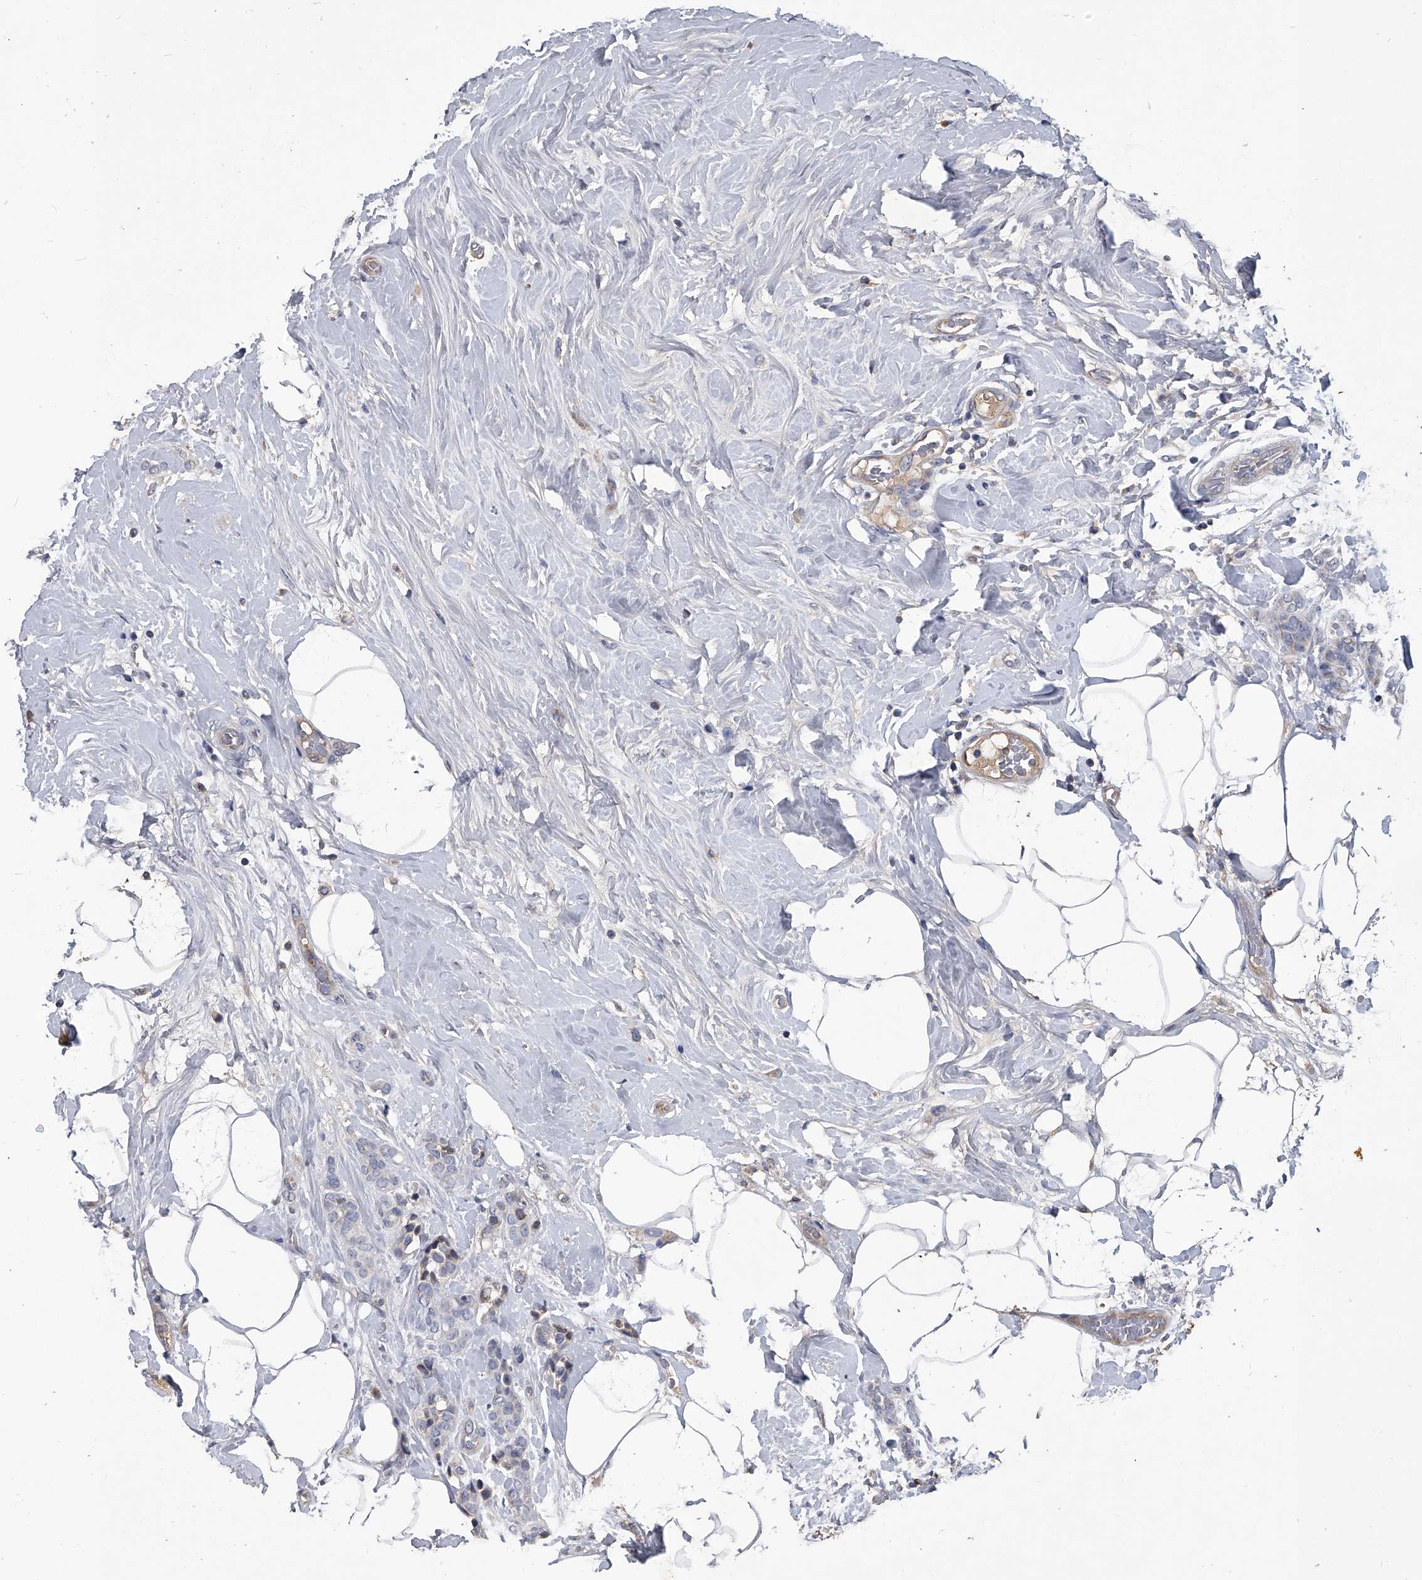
{"staining": {"intensity": "negative", "quantity": "none", "location": "none"}, "tissue": "breast cancer", "cell_type": "Tumor cells", "image_type": "cancer", "snomed": [{"axis": "morphology", "description": "Lobular carcinoma, in situ"}, {"axis": "morphology", "description": "Lobular carcinoma"}, {"axis": "topography", "description": "Breast"}], "caption": "Immunohistochemistry (IHC) micrograph of breast cancer stained for a protein (brown), which displays no expression in tumor cells. (DAB immunohistochemistry with hematoxylin counter stain).", "gene": "NRP1", "patient": {"sex": "female", "age": 41}}